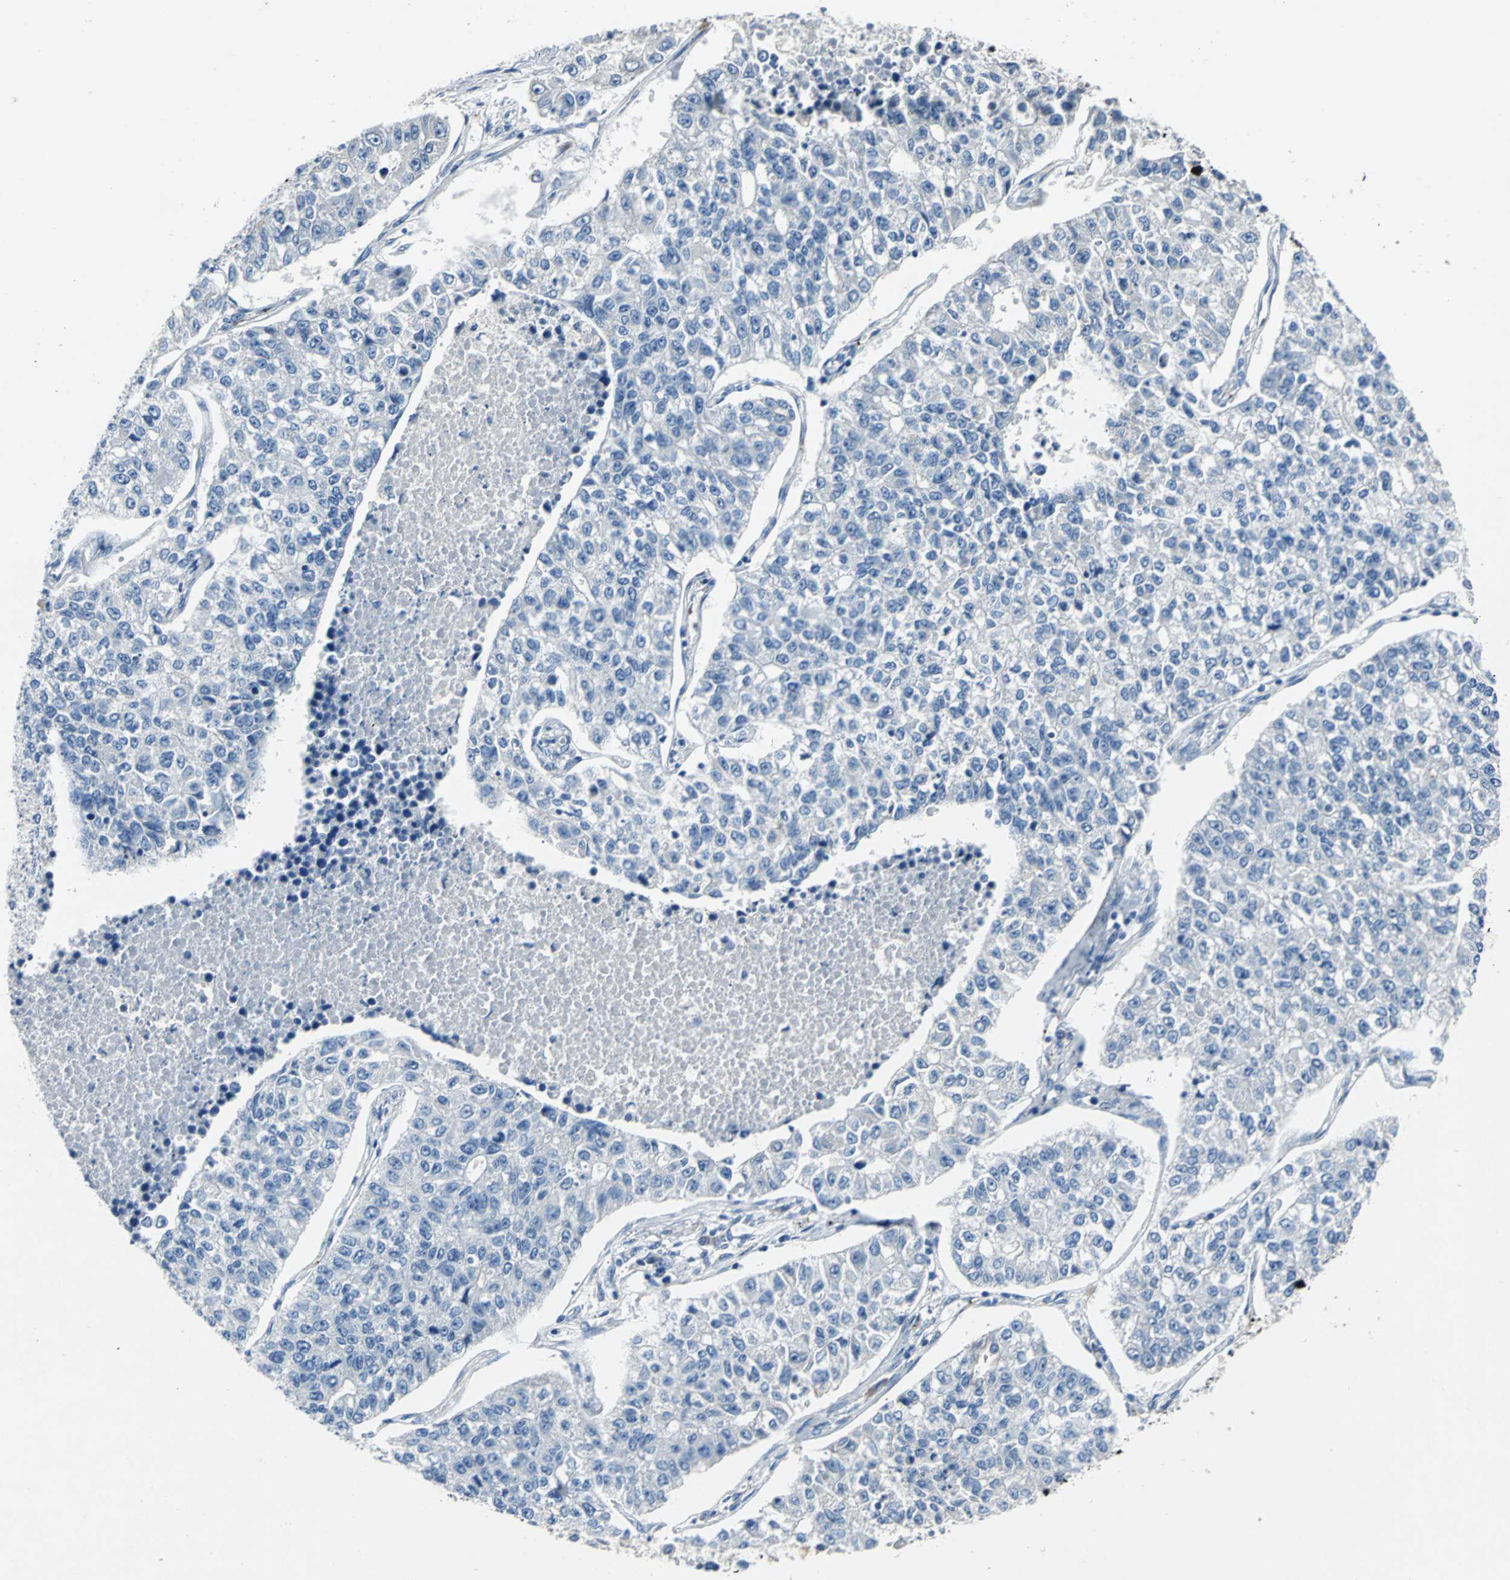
{"staining": {"intensity": "negative", "quantity": "none", "location": "none"}, "tissue": "lung cancer", "cell_type": "Tumor cells", "image_type": "cancer", "snomed": [{"axis": "morphology", "description": "Adenocarcinoma, NOS"}, {"axis": "topography", "description": "Lung"}], "caption": "Micrograph shows no protein positivity in tumor cells of lung cancer tissue. Nuclei are stained in blue.", "gene": "SELP", "patient": {"sex": "male", "age": 49}}